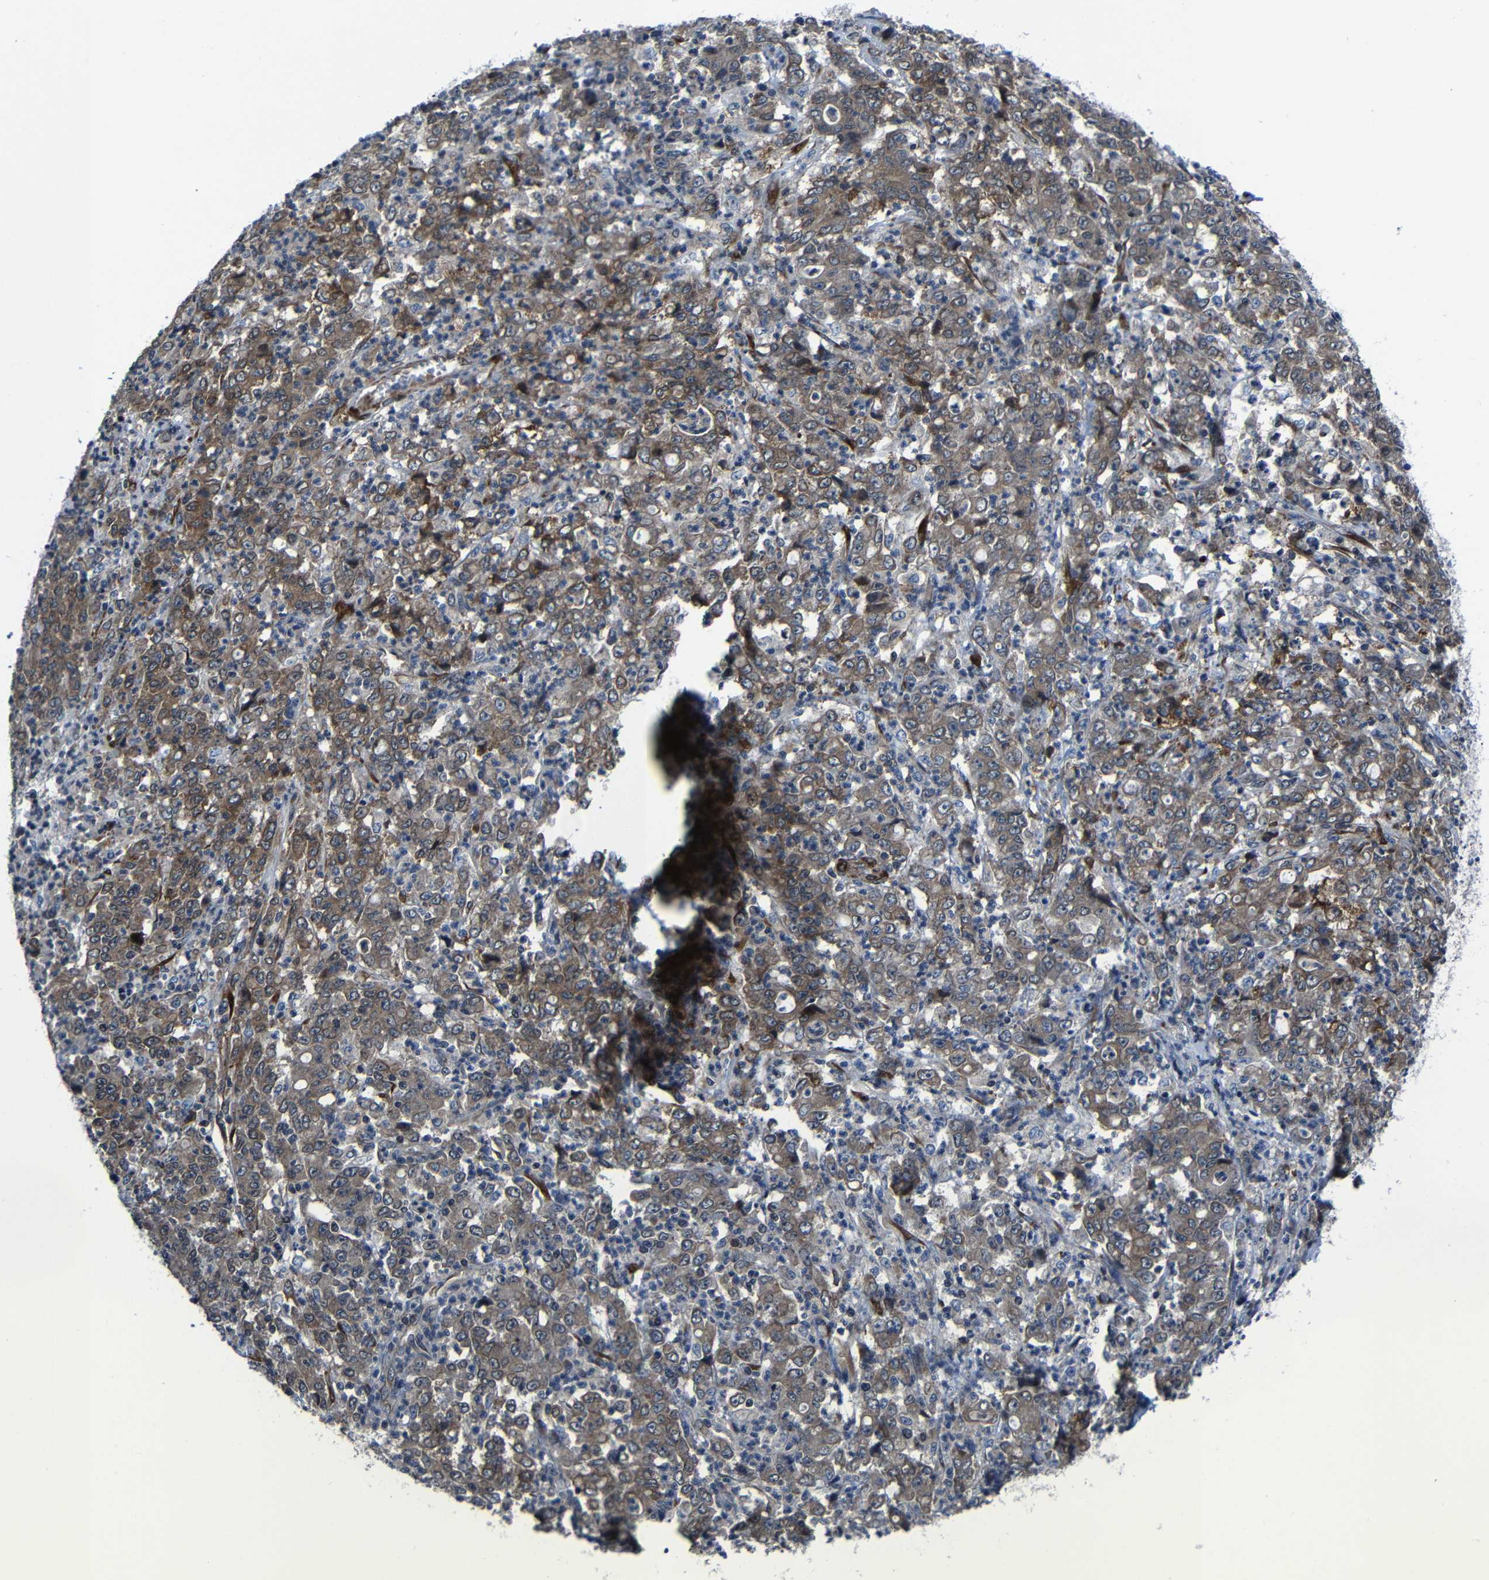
{"staining": {"intensity": "moderate", "quantity": ">75%", "location": "cytoplasmic/membranous"}, "tissue": "stomach cancer", "cell_type": "Tumor cells", "image_type": "cancer", "snomed": [{"axis": "morphology", "description": "Adenocarcinoma, NOS"}, {"axis": "topography", "description": "Stomach, lower"}], "caption": "Stomach cancer (adenocarcinoma) stained with immunohistochemistry (IHC) reveals moderate cytoplasmic/membranous staining in approximately >75% of tumor cells.", "gene": "KIAA0513", "patient": {"sex": "female", "age": 71}}